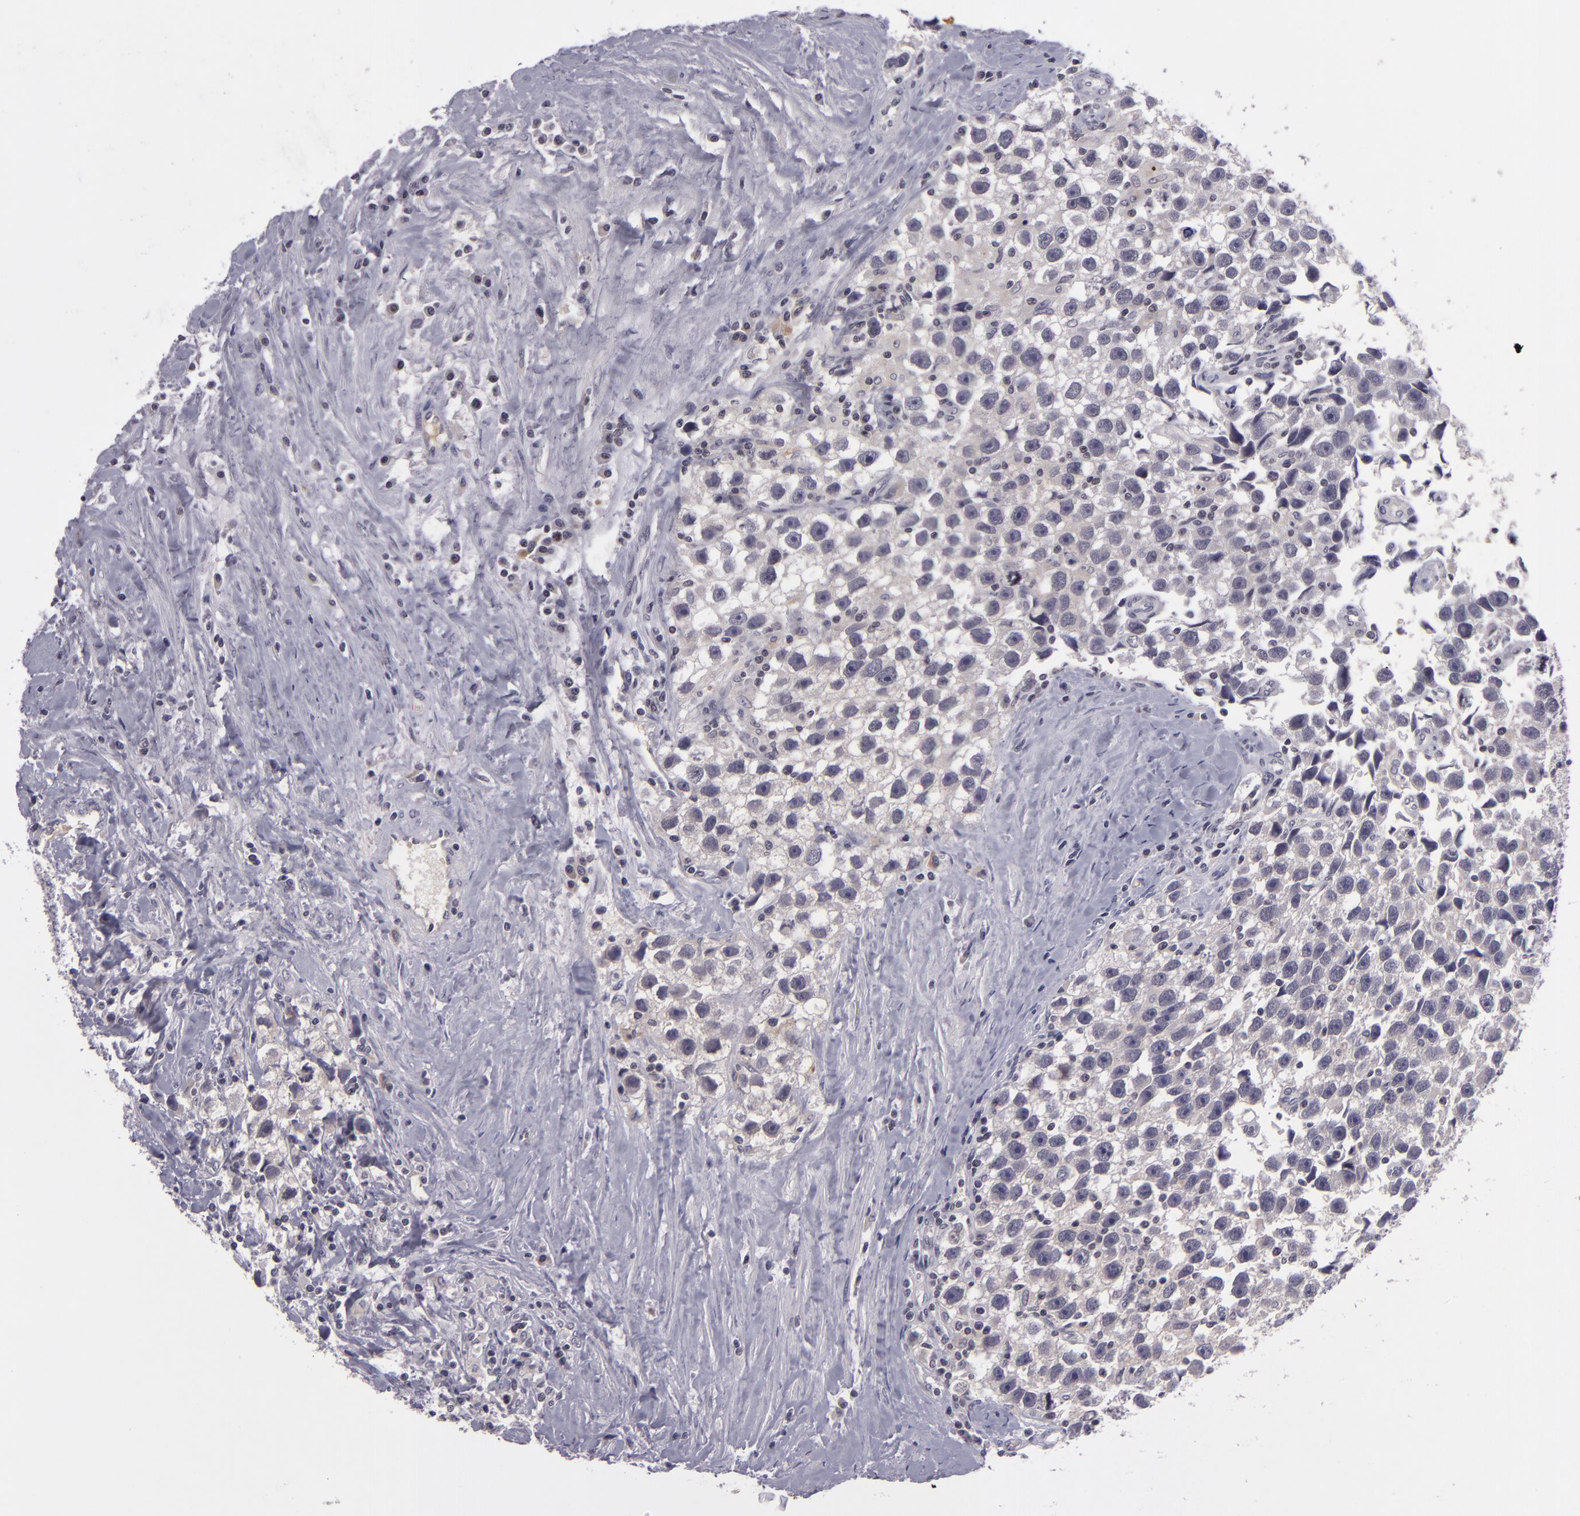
{"staining": {"intensity": "negative", "quantity": "none", "location": "none"}, "tissue": "testis cancer", "cell_type": "Tumor cells", "image_type": "cancer", "snomed": [{"axis": "morphology", "description": "Seminoma, NOS"}, {"axis": "topography", "description": "Testis"}], "caption": "Immunohistochemistry (IHC) of seminoma (testis) displays no expression in tumor cells. Brightfield microscopy of immunohistochemistry (IHC) stained with DAB (brown) and hematoxylin (blue), captured at high magnification.", "gene": "CASP8", "patient": {"sex": "male", "age": 43}}